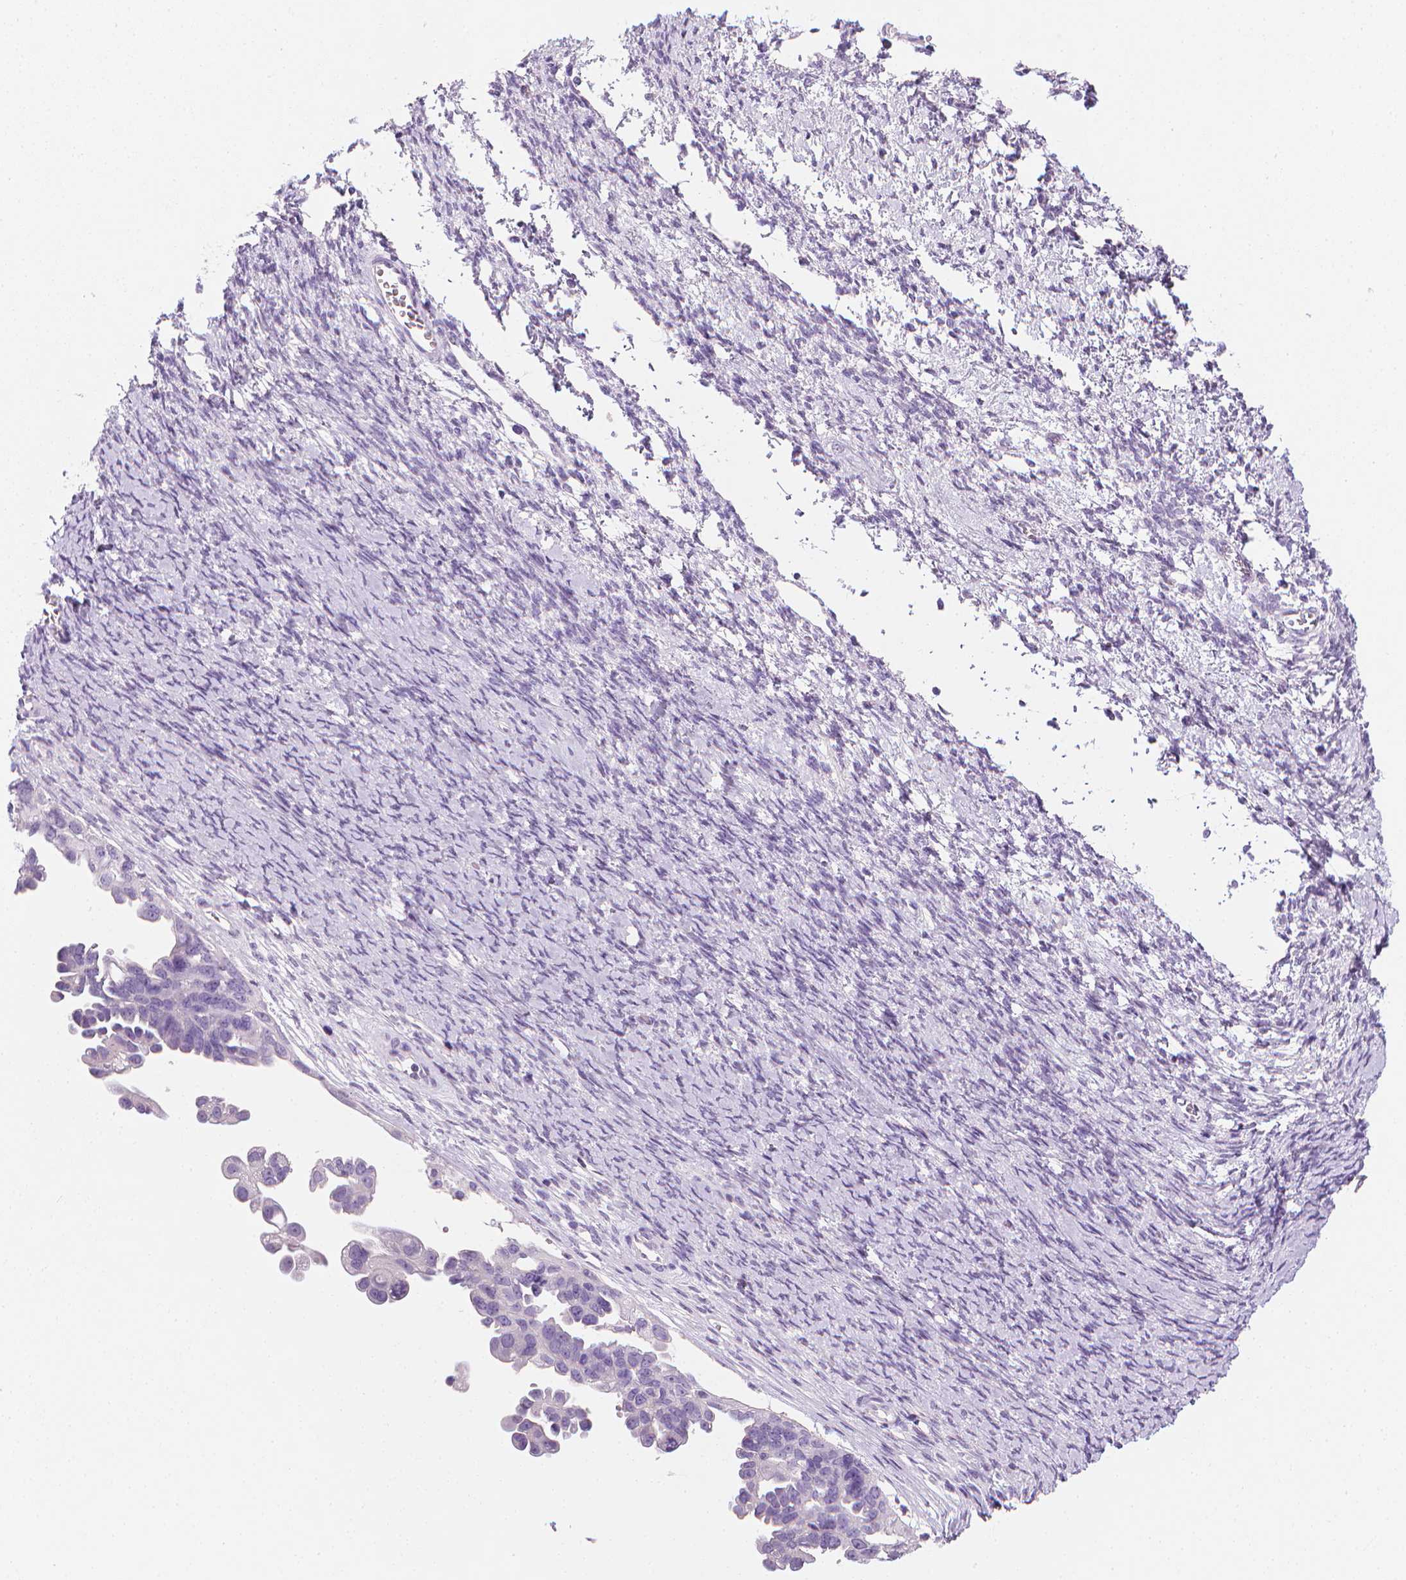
{"staining": {"intensity": "negative", "quantity": "none", "location": "none"}, "tissue": "ovarian cancer", "cell_type": "Tumor cells", "image_type": "cancer", "snomed": [{"axis": "morphology", "description": "Cystadenocarcinoma, serous, NOS"}, {"axis": "topography", "description": "Ovary"}], "caption": "This micrograph is of ovarian serous cystadenocarcinoma stained with immunohistochemistry (IHC) to label a protein in brown with the nuclei are counter-stained blue. There is no staining in tumor cells.", "gene": "DCAF8L1", "patient": {"sex": "female", "age": 53}}